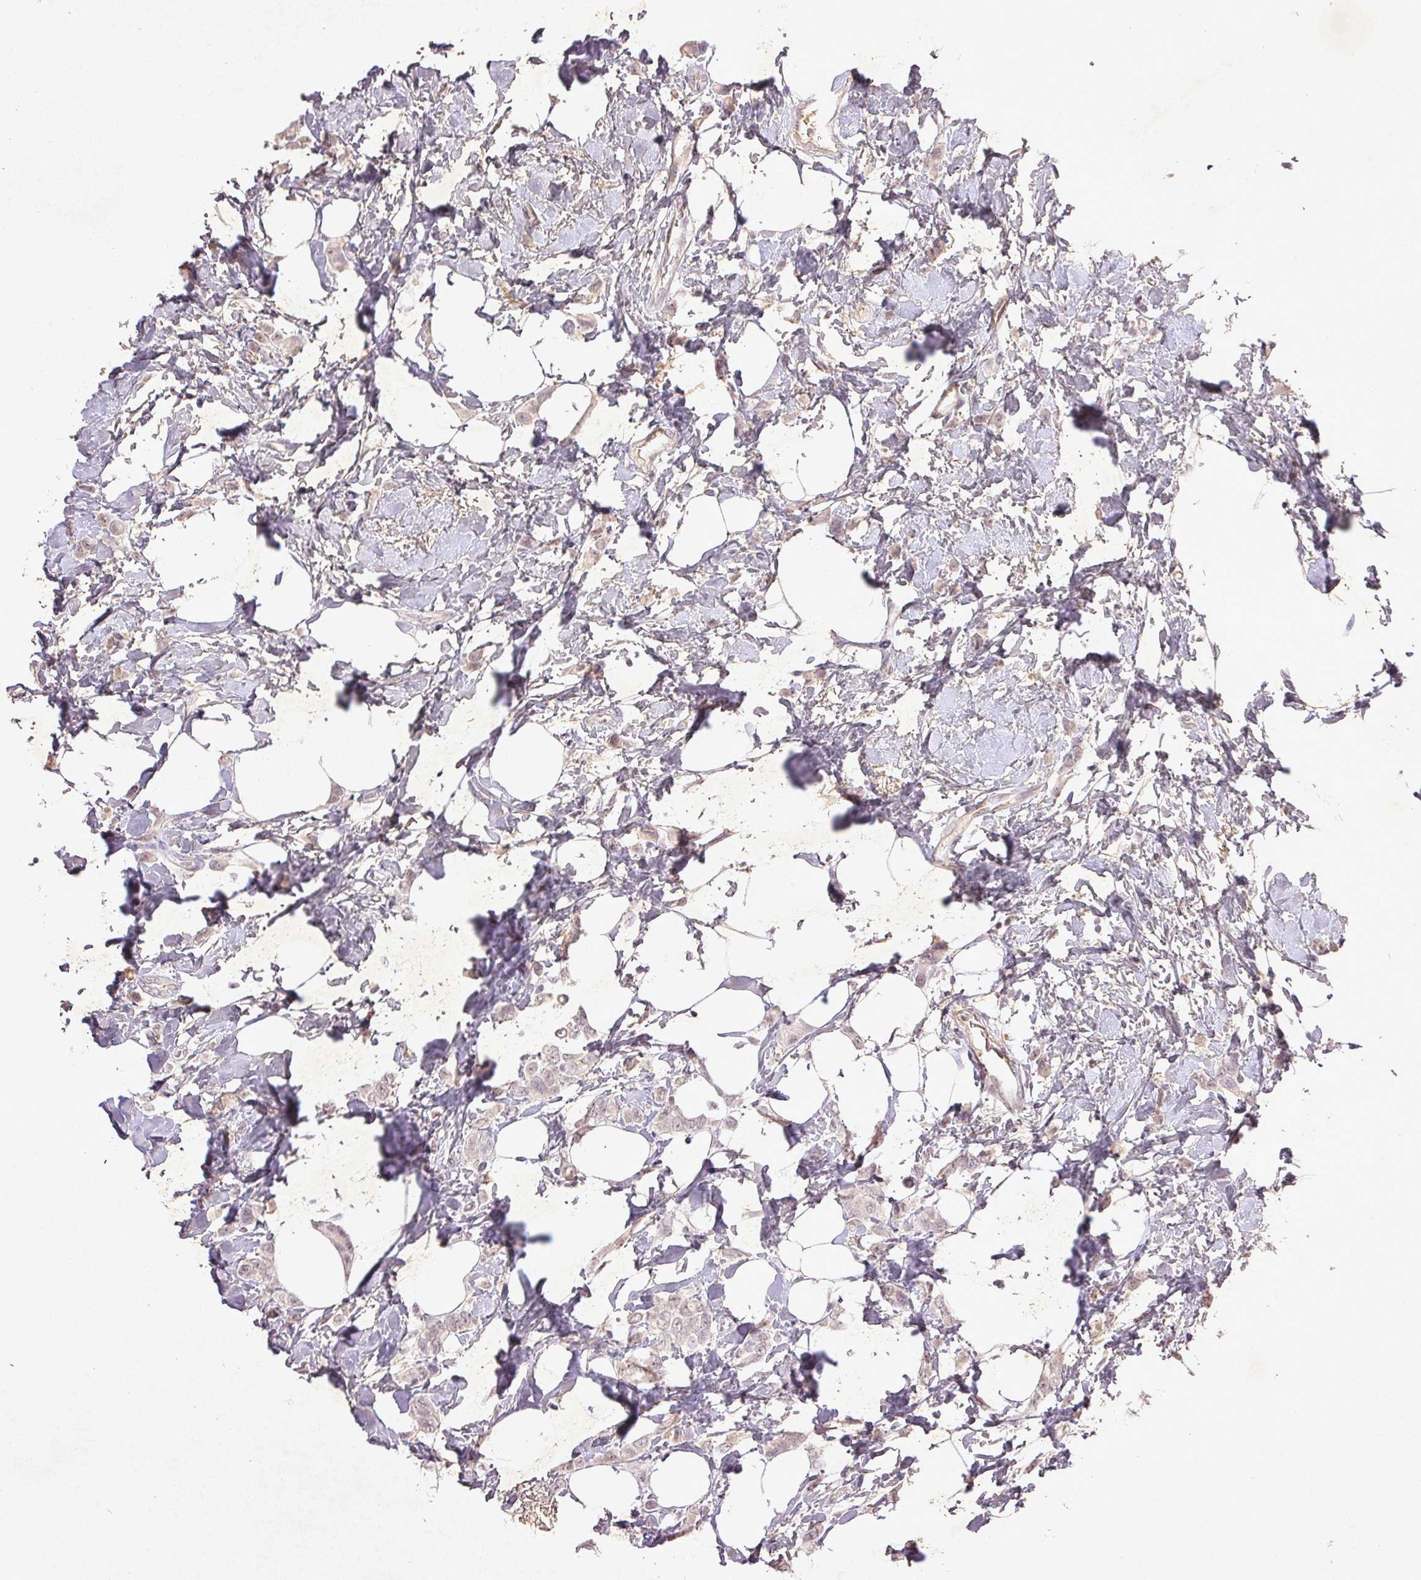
{"staining": {"intensity": "negative", "quantity": "none", "location": "none"}, "tissue": "breast cancer", "cell_type": "Tumor cells", "image_type": "cancer", "snomed": [{"axis": "morphology", "description": "Lobular carcinoma"}, {"axis": "topography", "description": "Breast"}], "caption": "This is a micrograph of immunohistochemistry staining of breast cancer, which shows no expression in tumor cells.", "gene": "FAM168B", "patient": {"sex": "female", "age": 66}}